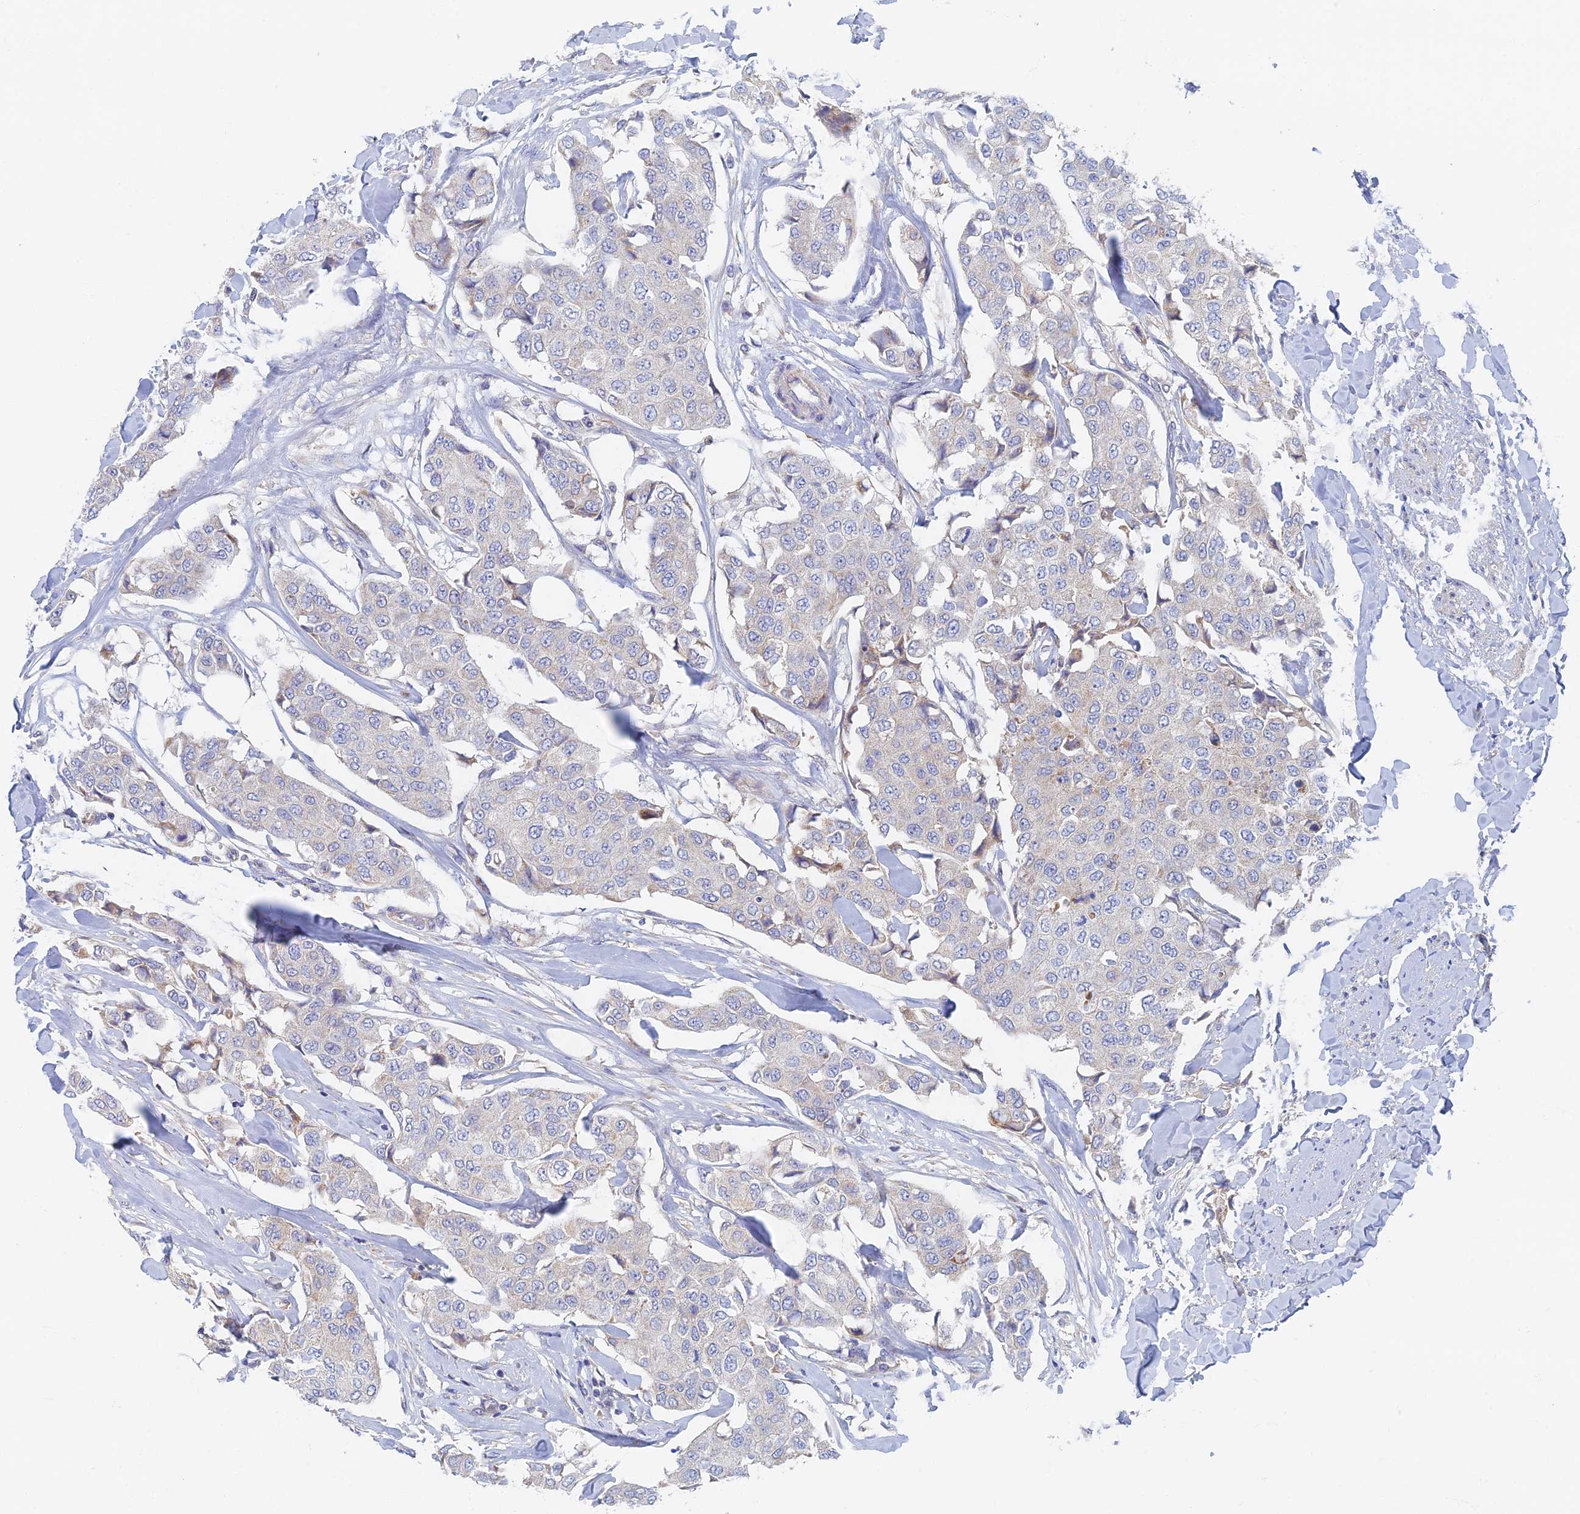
{"staining": {"intensity": "negative", "quantity": "none", "location": "none"}, "tissue": "breast cancer", "cell_type": "Tumor cells", "image_type": "cancer", "snomed": [{"axis": "morphology", "description": "Duct carcinoma"}, {"axis": "topography", "description": "Breast"}], "caption": "There is no significant positivity in tumor cells of breast invasive ductal carcinoma.", "gene": "TMEM44", "patient": {"sex": "female", "age": 80}}